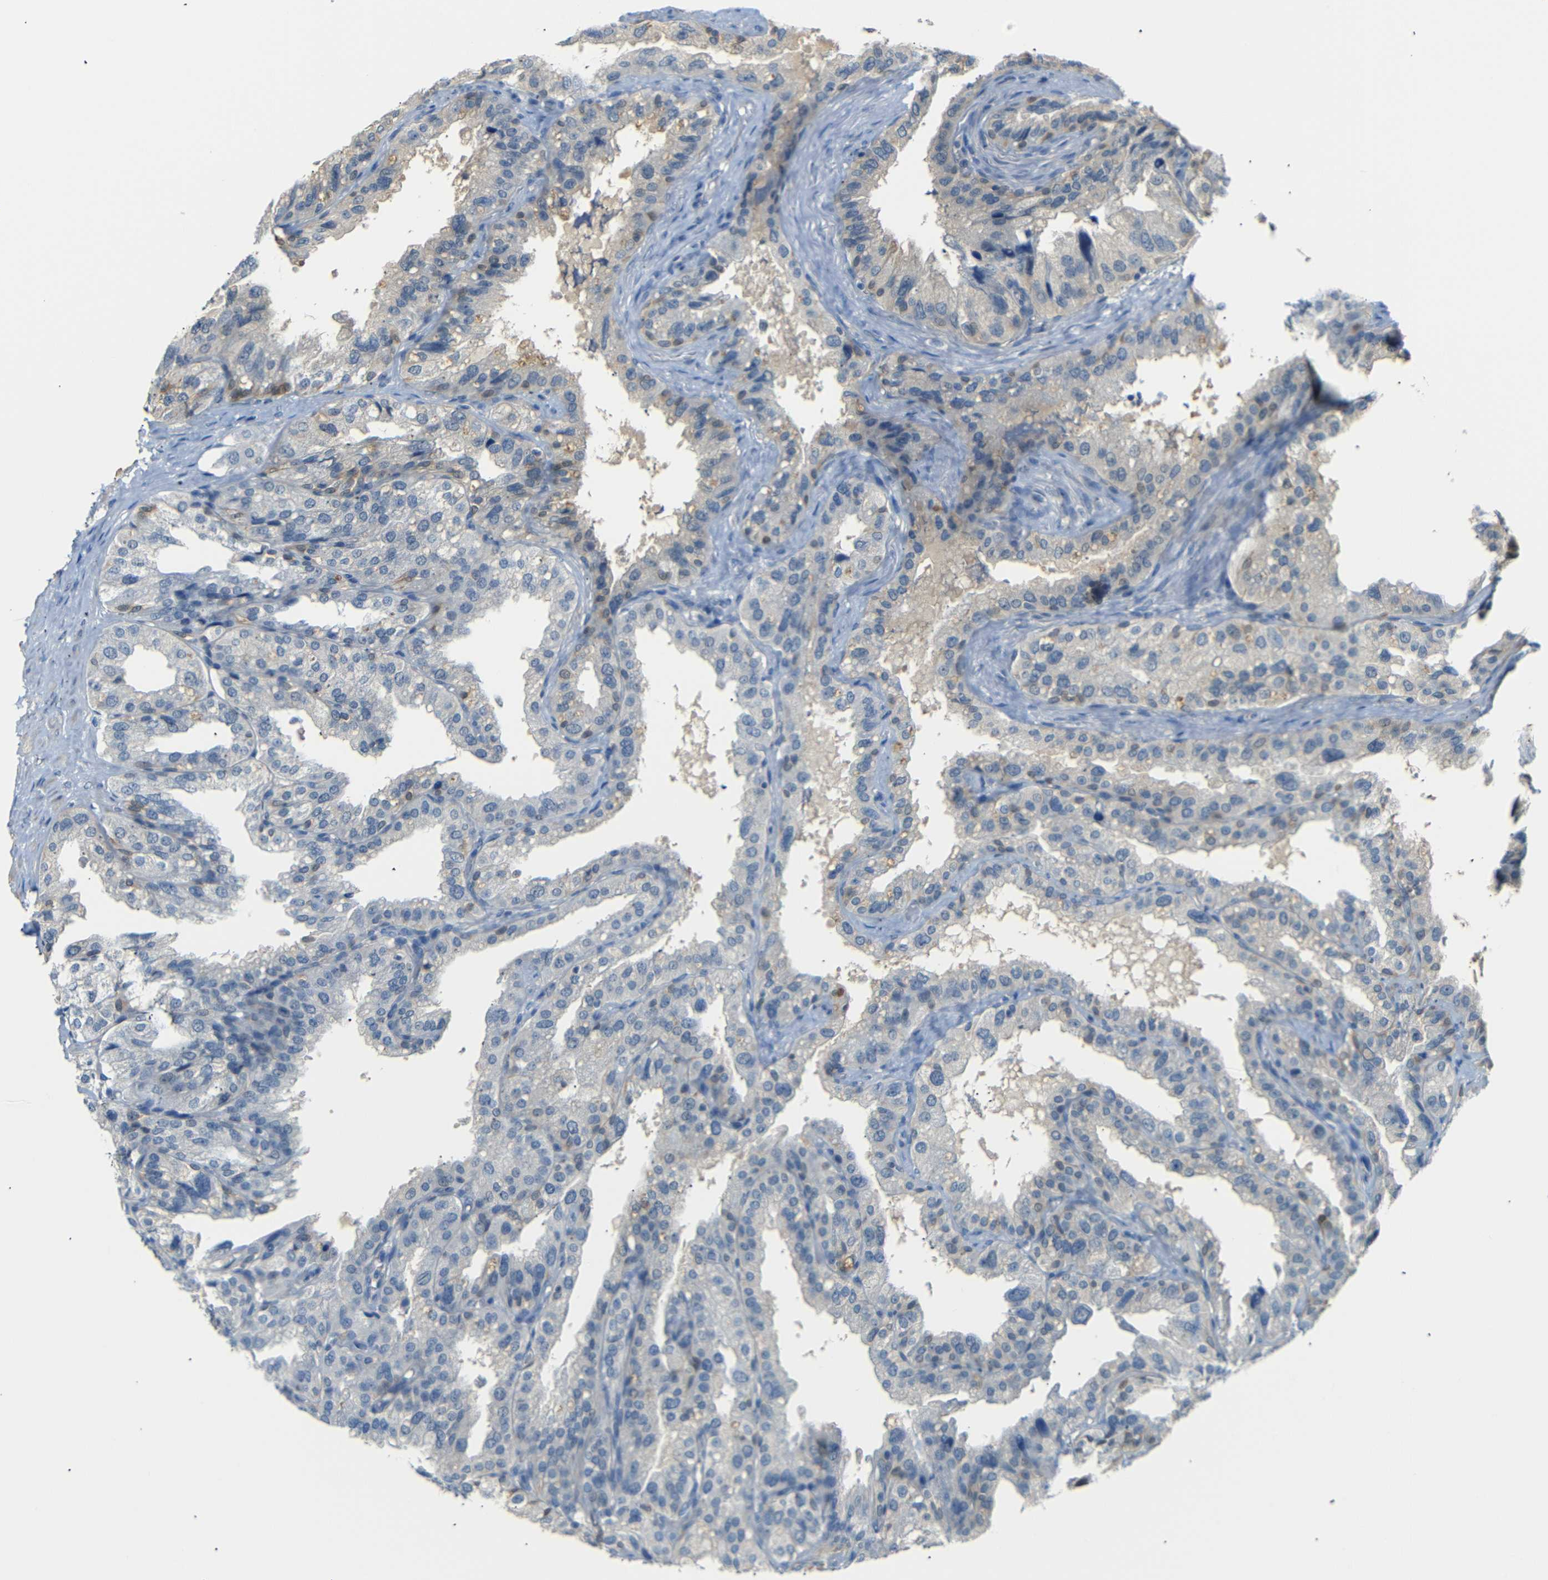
{"staining": {"intensity": "negative", "quantity": "none", "location": "none"}, "tissue": "seminal vesicle", "cell_type": "Glandular cells", "image_type": "normal", "snomed": [{"axis": "morphology", "description": "Normal tissue, NOS"}, {"axis": "topography", "description": "Seminal veicle"}], "caption": "Immunohistochemistry (IHC) image of unremarkable seminal vesicle stained for a protein (brown), which shows no positivity in glandular cells. The staining was performed using DAB to visualize the protein expression in brown, while the nuclei were stained in blue with hematoxylin (Magnification: 20x).", "gene": "SFN", "patient": {"sex": "male", "age": 68}}